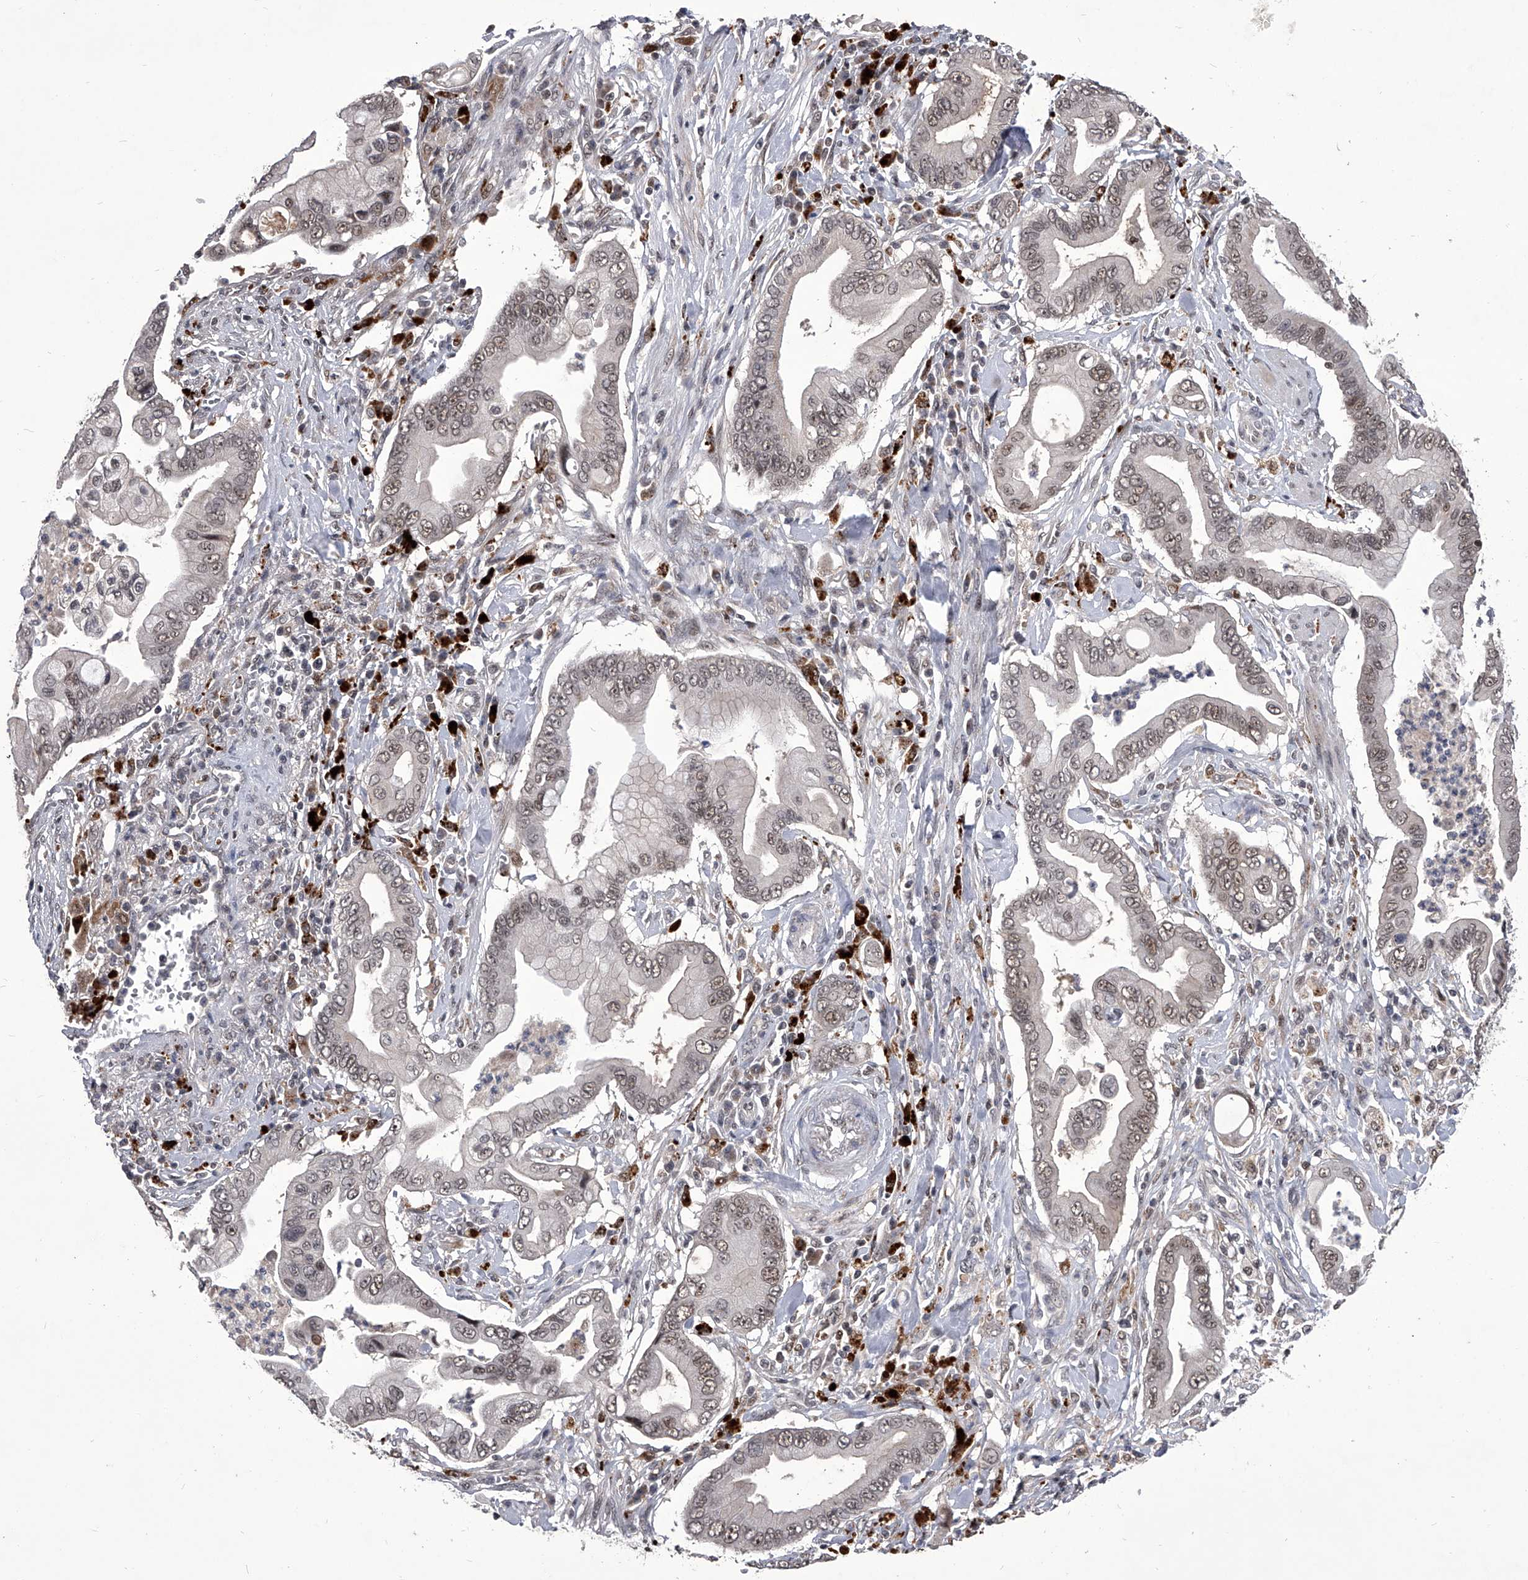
{"staining": {"intensity": "weak", "quantity": ">75%", "location": "nuclear"}, "tissue": "pancreatic cancer", "cell_type": "Tumor cells", "image_type": "cancer", "snomed": [{"axis": "morphology", "description": "Adenocarcinoma, NOS"}, {"axis": "topography", "description": "Pancreas"}], "caption": "Immunohistochemistry histopathology image of neoplastic tissue: human pancreatic cancer (adenocarcinoma) stained using immunohistochemistry demonstrates low levels of weak protein expression localized specifically in the nuclear of tumor cells, appearing as a nuclear brown color.", "gene": "CMTR1", "patient": {"sex": "male", "age": 78}}